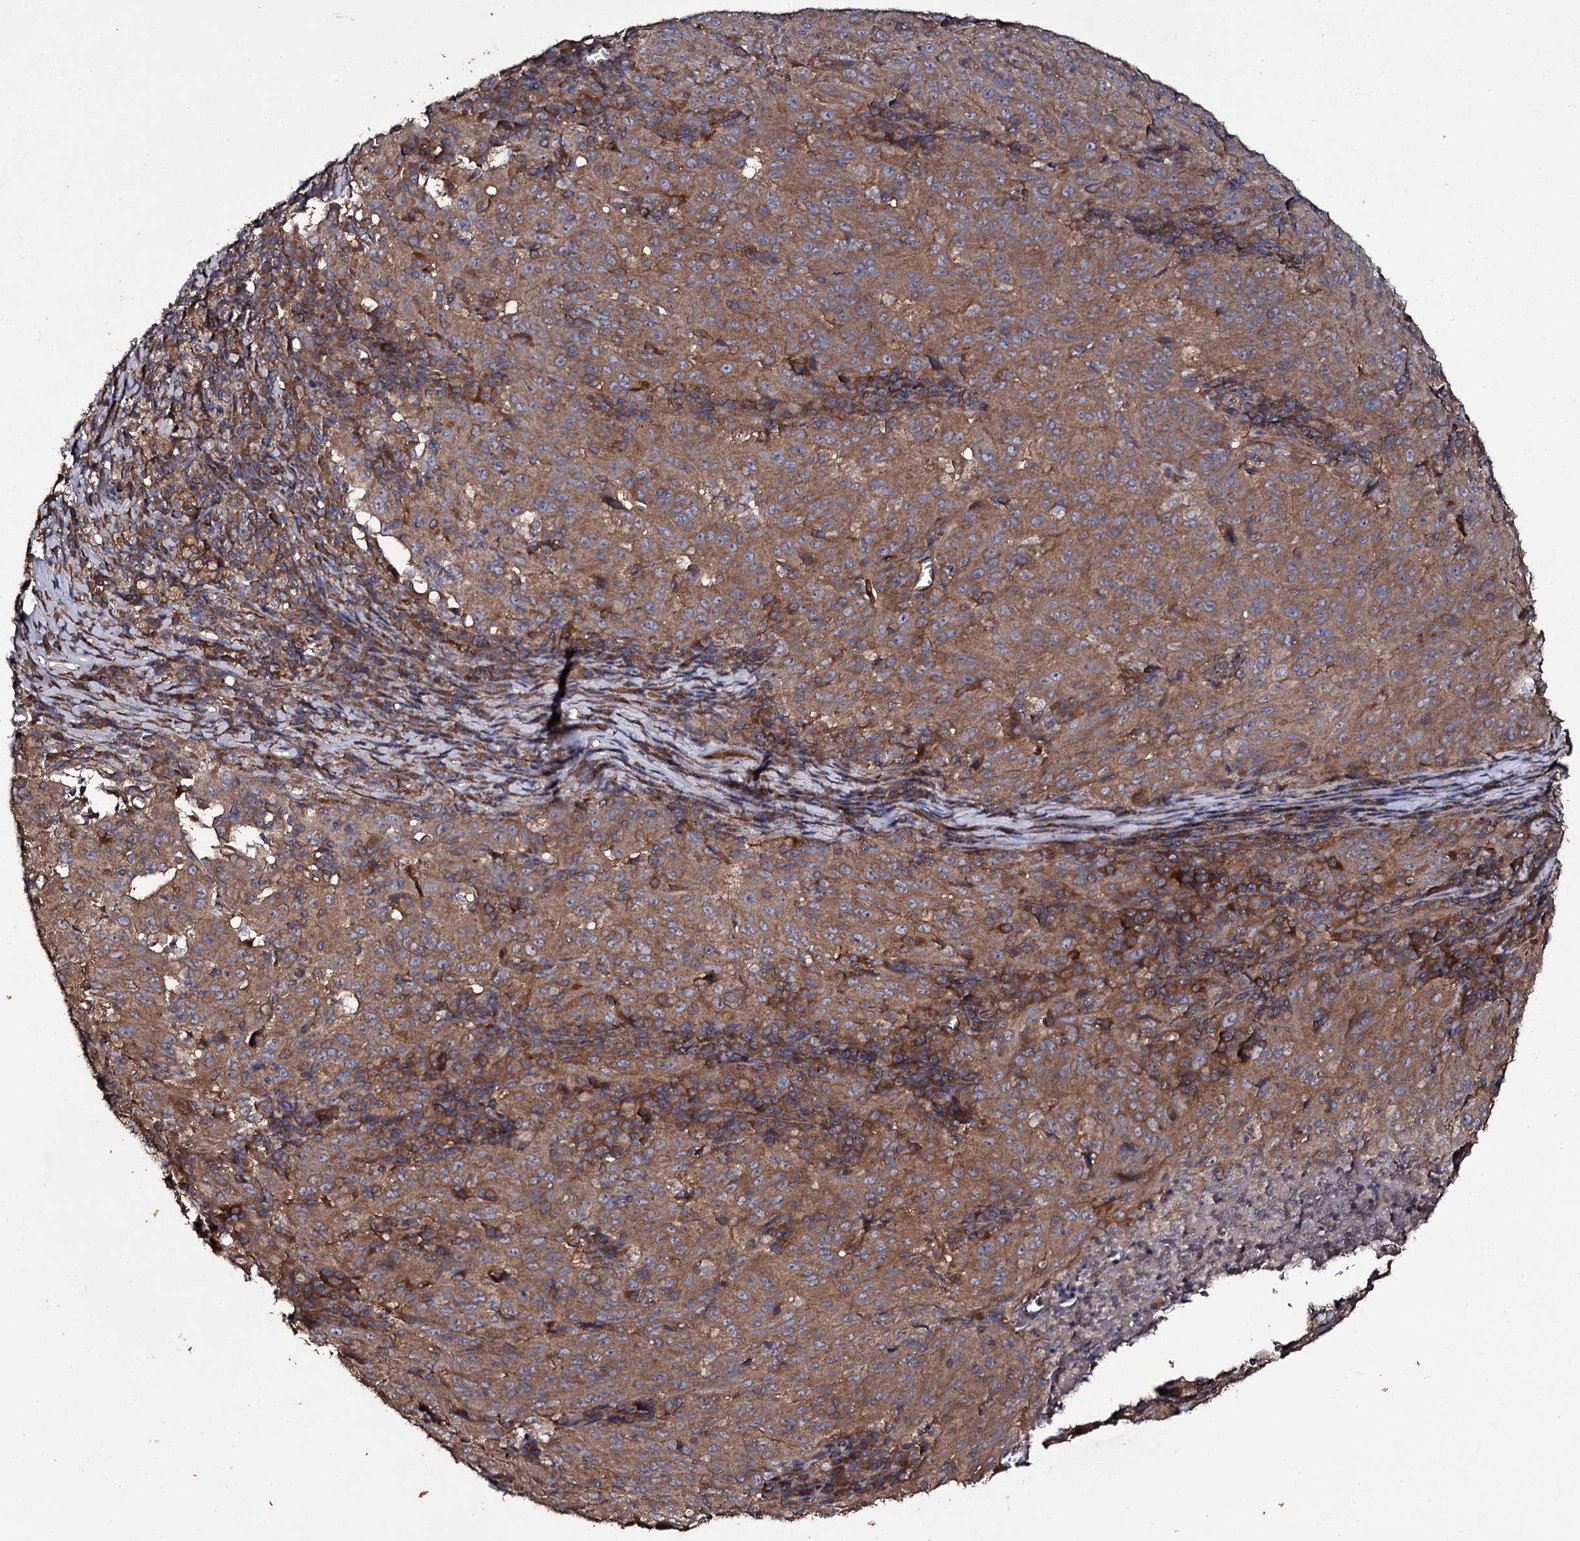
{"staining": {"intensity": "moderate", "quantity": ">75%", "location": "cytoplasmic/membranous"}, "tissue": "pancreatic cancer", "cell_type": "Tumor cells", "image_type": "cancer", "snomed": [{"axis": "morphology", "description": "Adenocarcinoma, NOS"}, {"axis": "topography", "description": "Pancreas"}], "caption": "Protein expression analysis of pancreatic adenocarcinoma displays moderate cytoplasmic/membranous positivity in approximately >75% of tumor cells.", "gene": "TTC23", "patient": {"sex": "male", "age": 63}}